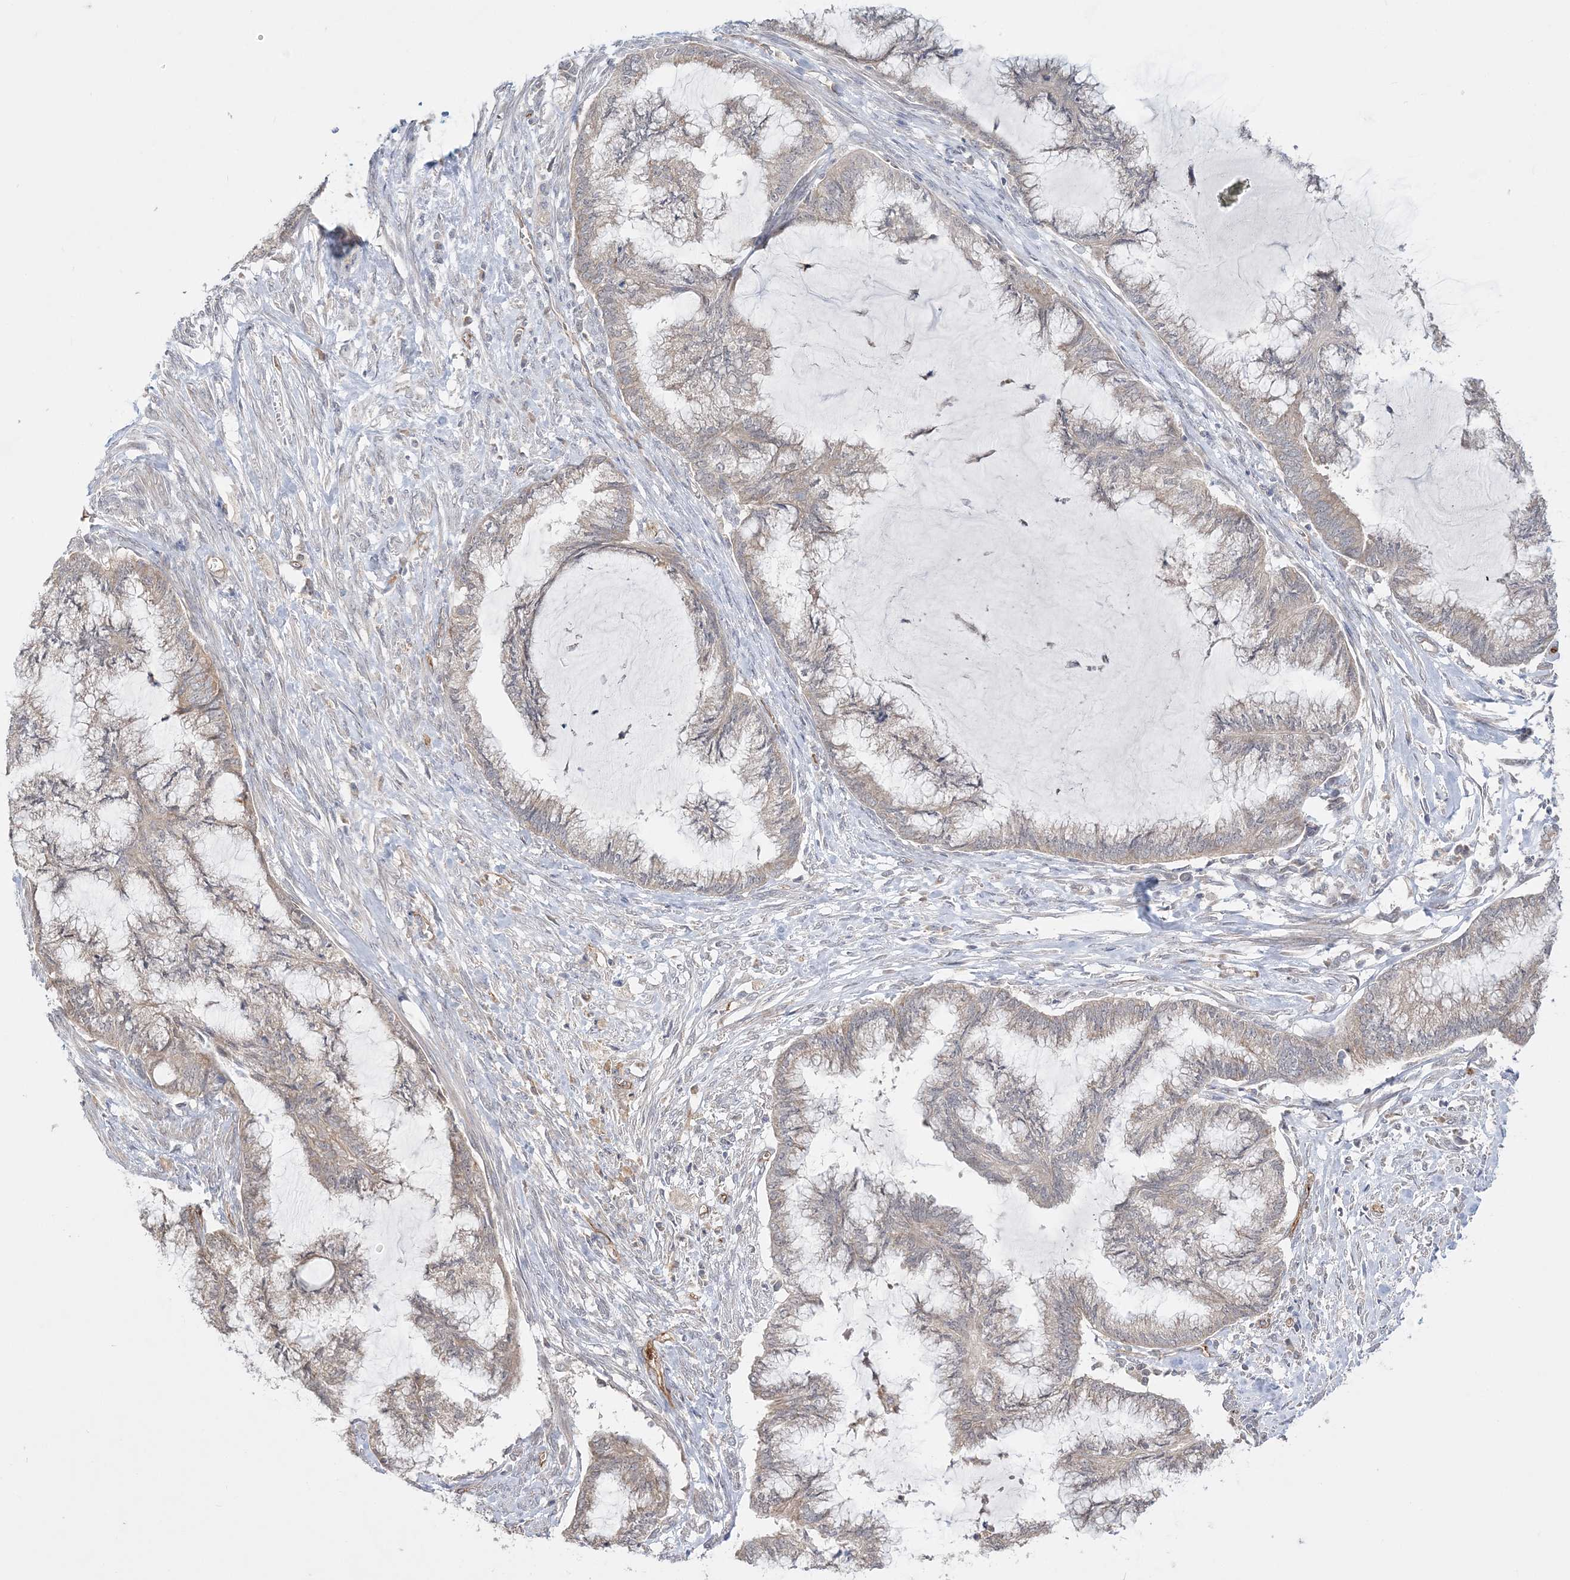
{"staining": {"intensity": "weak", "quantity": "25%-75%", "location": "cytoplasmic/membranous"}, "tissue": "endometrial cancer", "cell_type": "Tumor cells", "image_type": "cancer", "snomed": [{"axis": "morphology", "description": "Adenocarcinoma, NOS"}, {"axis": "topography", "description": "Endometrium"}], "caption": "Endometrial cancer stained for a protein (brown) exhibits weak cytoplasmic/membranous positive positivity in approximately 25%-75% of tumor cells.", "gene": "FARSB", "patient": {"sex": "female", "age": 86}}